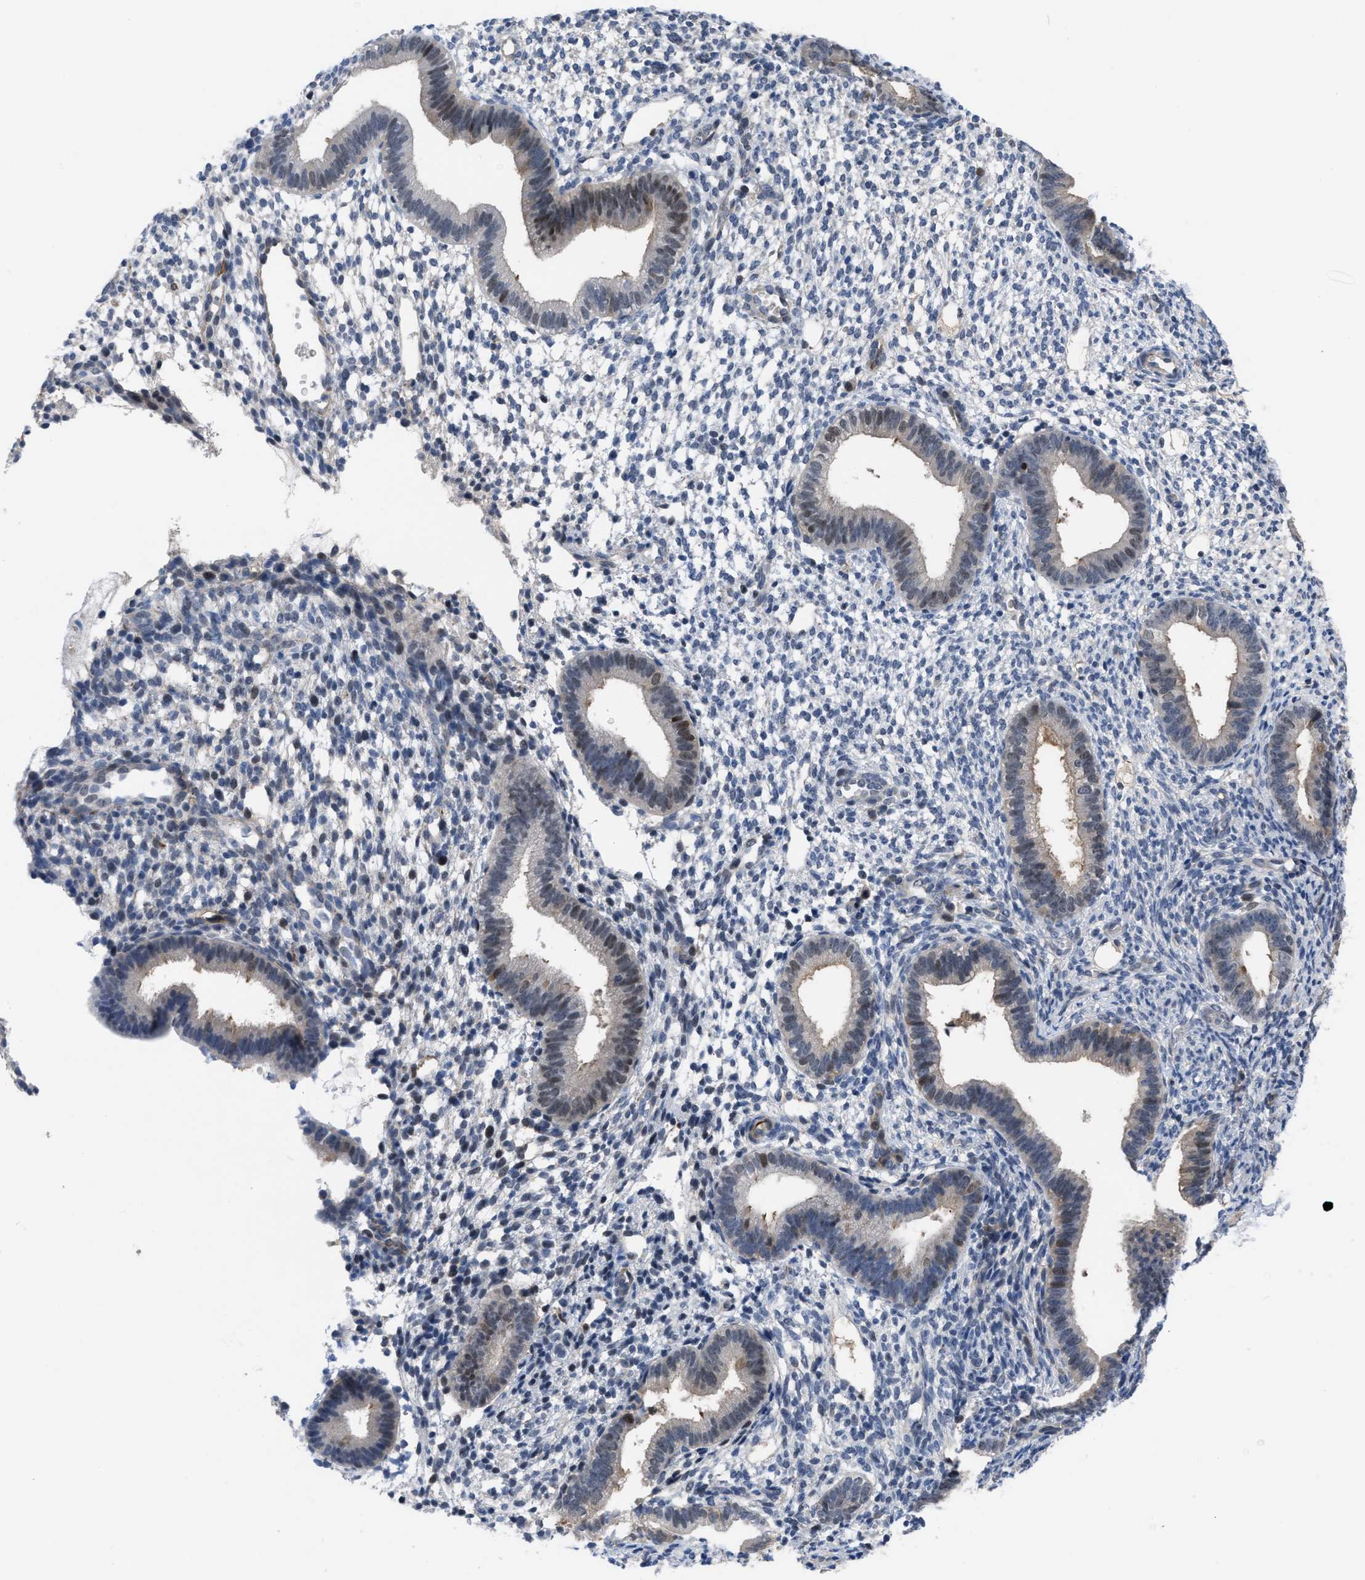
{"staining": {"intensity": "negative", "quantity": "none", "location": "none"}, "tissue": "endometrium", "cell_type": "Cells in endometrial stroma", "image_type": "normal", "snomed": [{"axis": "morphology", "description": "Normal tissue, NOS"}, {"axis": "topography", "description": "Endometrium"}], "caption": "The image displays no significant staining in cells in endometrial stroma of endometrium.", "gene": "IL17RE", "patient": {"sex": "female", "age": 46}}